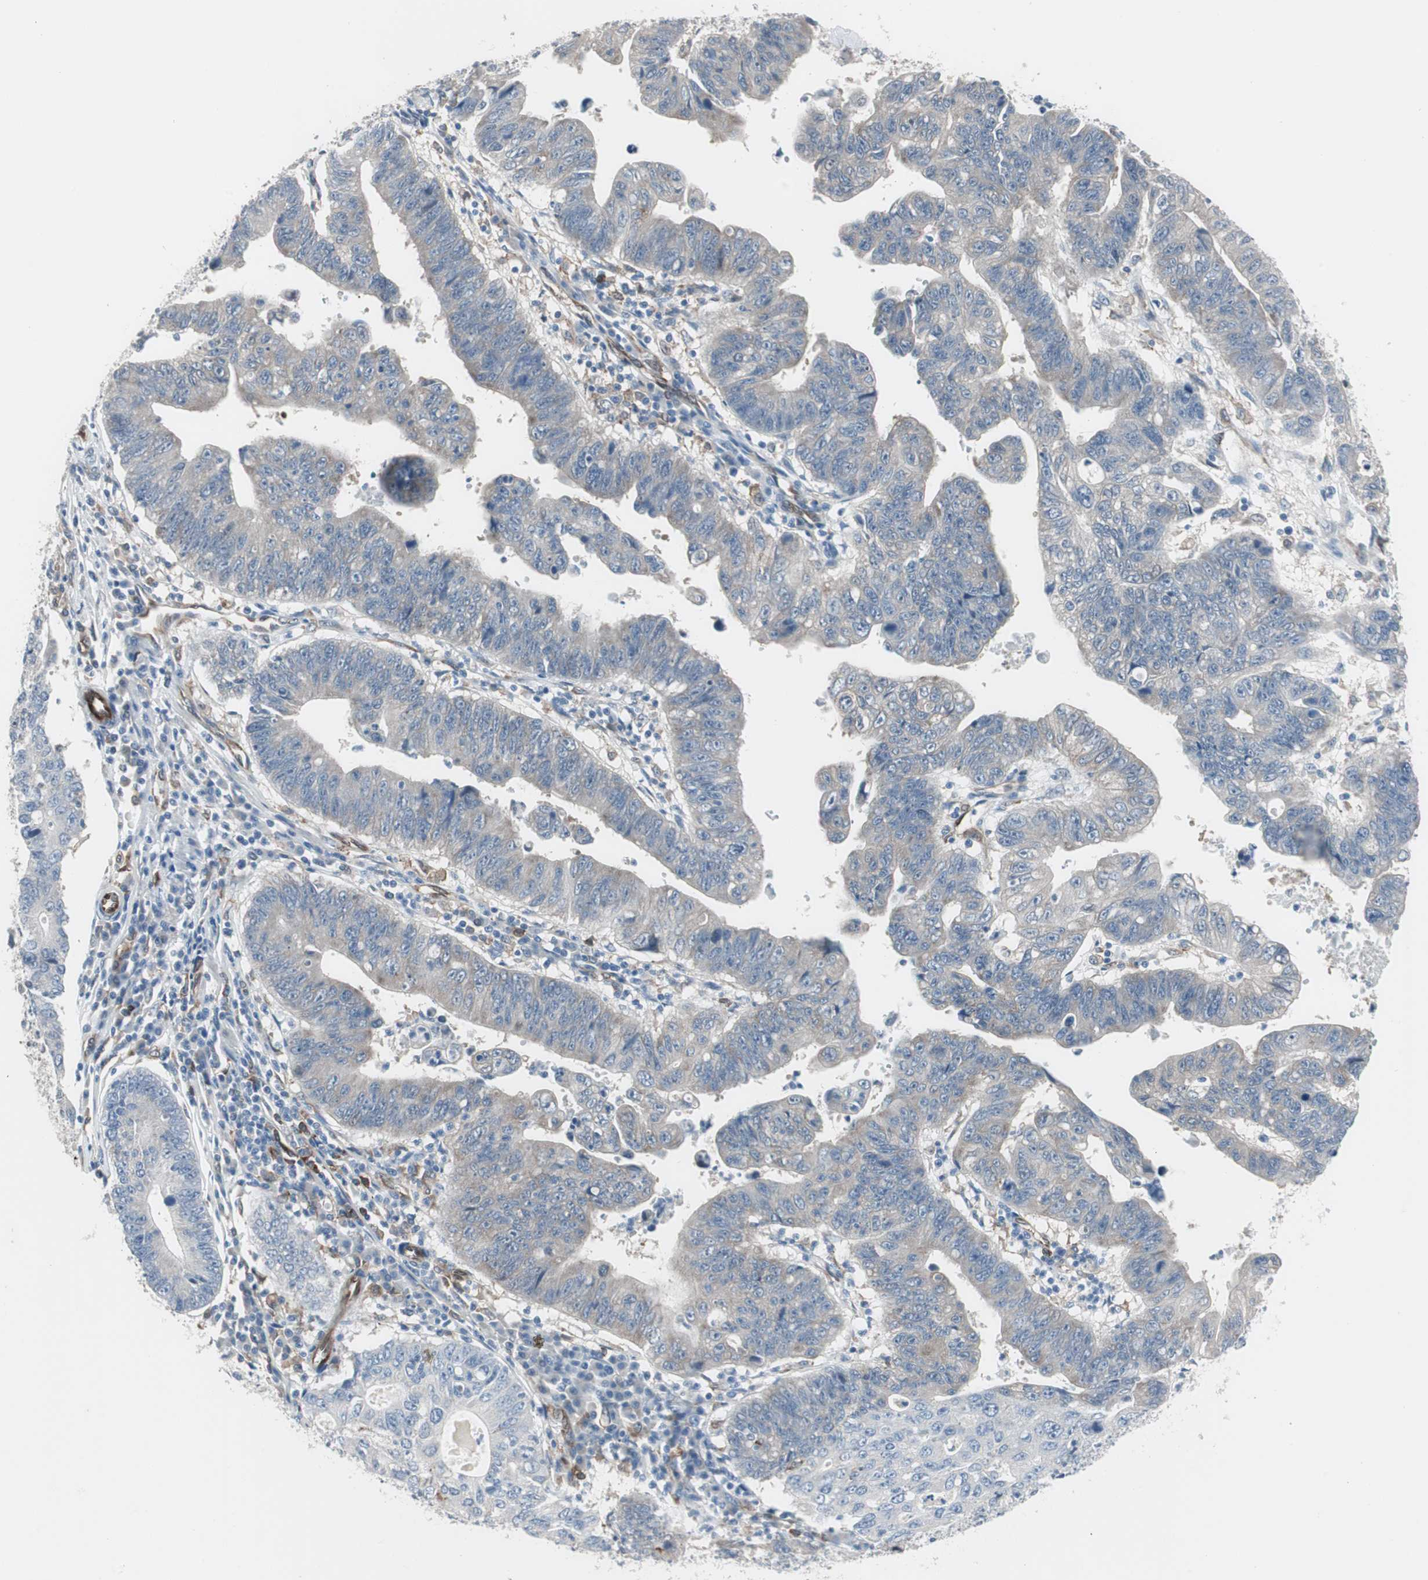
{"staining": {"intensity": "moderate", "quantity": "<25%", "location": "cytoplasmic/membranous"}, "tissue": "stomach cancer", "cell_type": "Tumor cells", "image_type": "cancer", "snomed": [{"axis": "morphology", "description": "Adenocarcinoma, NOS"}, {"axis": "topography", "description": "Stomach"}], "caption": "High-power microscopy captured an immunohistochemistry (IHC) image of adenocarcinoma (stomach), revealing moderate cytoplasmic/membranous expression in about <25% of tumor cells. (IHC, brightfield microscopy, high magnification).", "gene": "SWAP70", "patient": {"sex": "male", "age": 59}}